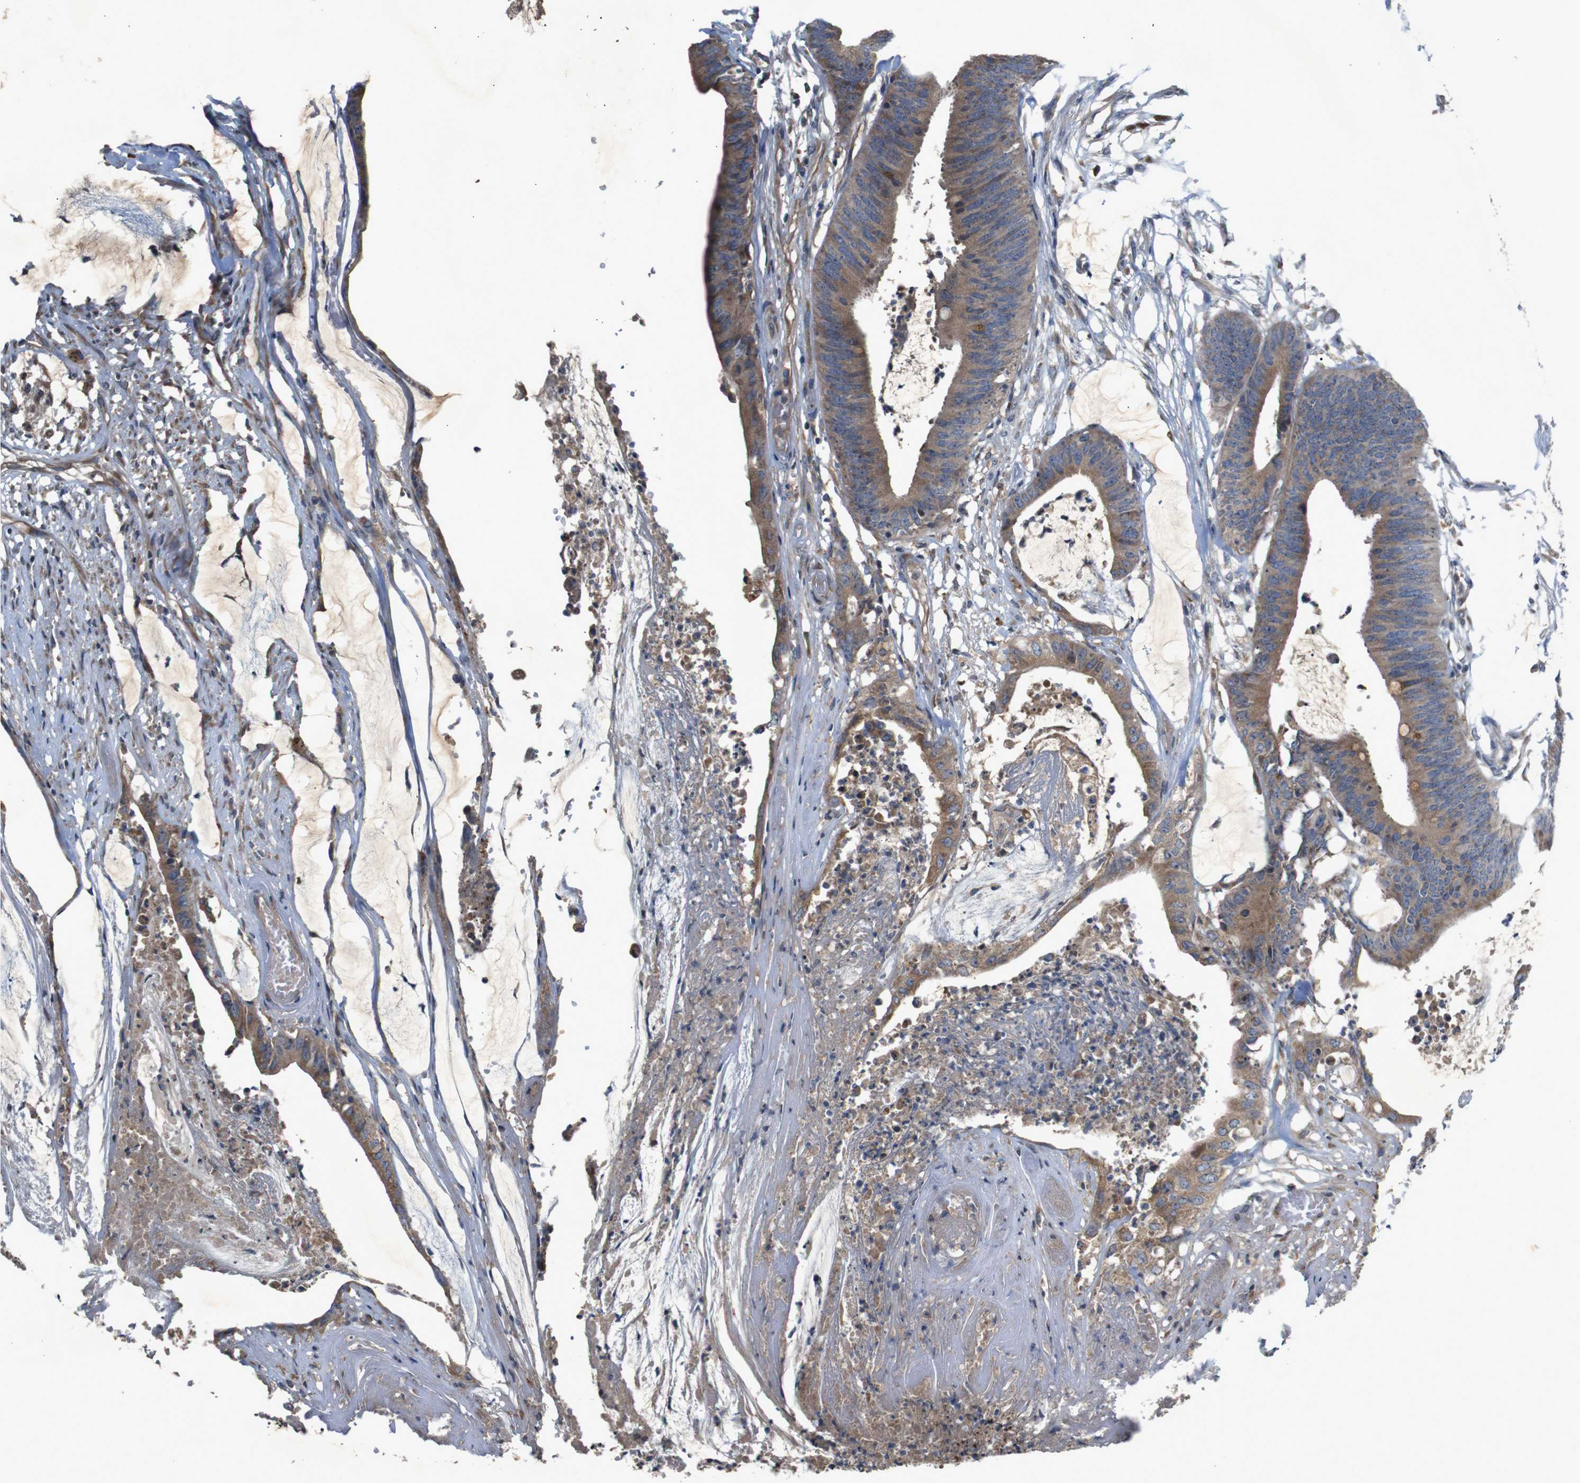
{"staining": {"intensity": "moderate", "quantity": ">75%", "location": "cytoplasmic/membranous"}, "tissue": "colorectal cancer", "cell_type": "Tumor cells", "image_type": "cancer", "snomed": [{"axis": "morphology", "description": "Adenocarcinoma, NOS"}, {"axis": "topography", "description": "Rectum"}], "caption": "Colorectal cancer (adenocarcinoma) stained with a brown dye shows moderate cytoplasmic/membranous positive expression in approximately >75% of tumor cells.", "gene": "PTPN1", "patient": {"sex": "female", "age": 66}}